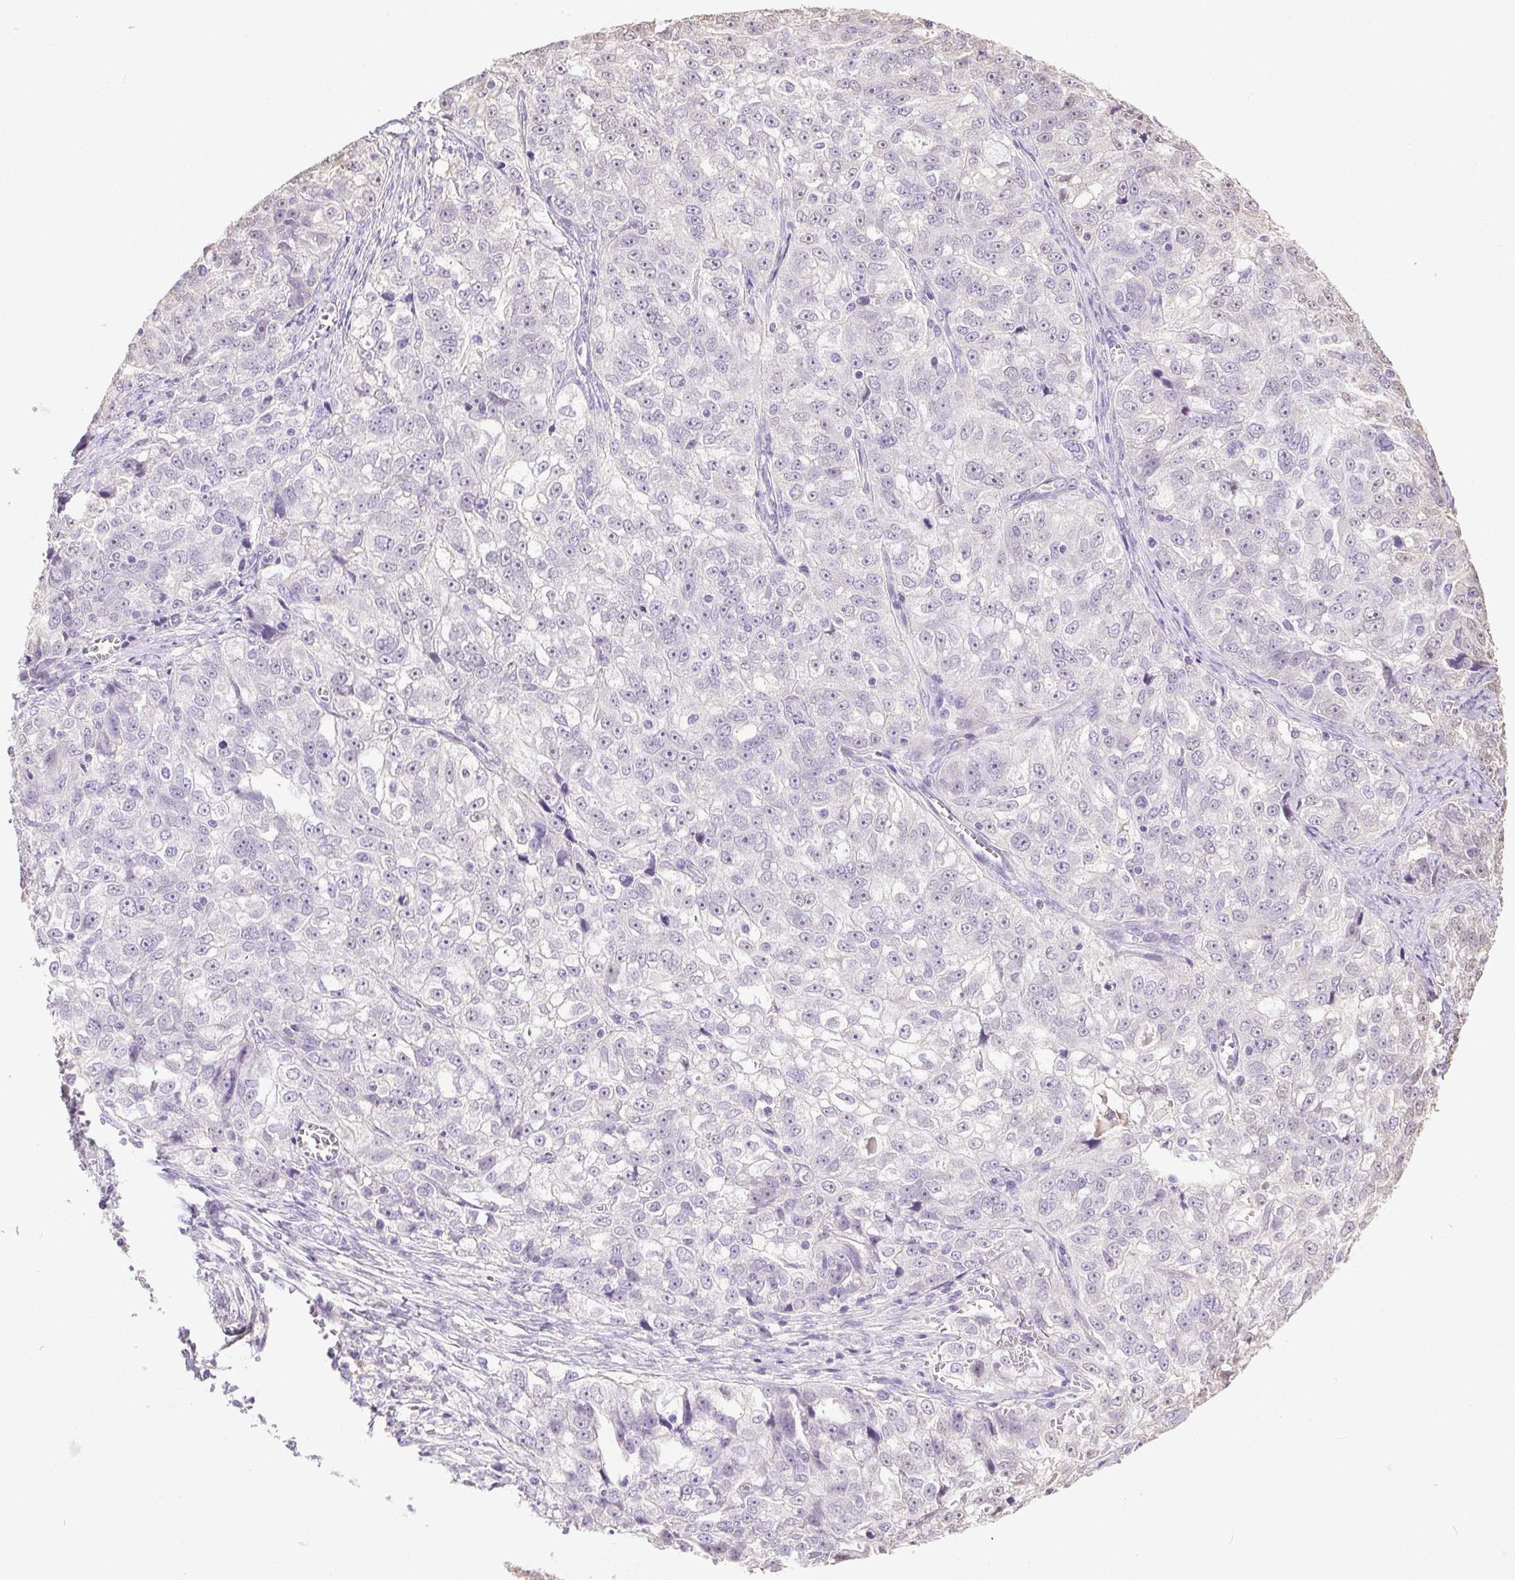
{"staining": {"intensity": "negative", "quantity": "none", "location": "none"}, "tissue": "ovarian cancer", "cell_type": "Tumor cells", "image_type": "cancer", "snomed": [{"axis": "morphology", "description": "Cystadenocarcinoma, serous, NOS"}, {"axis": "topography", "description": "Ovary"}], "caption": "Tumor cells are negative for protein expression in human ovarian serous cystadenocarcinoma.", "gene": "SYCE2", "patient": {"sex": "female", "age": 51}}